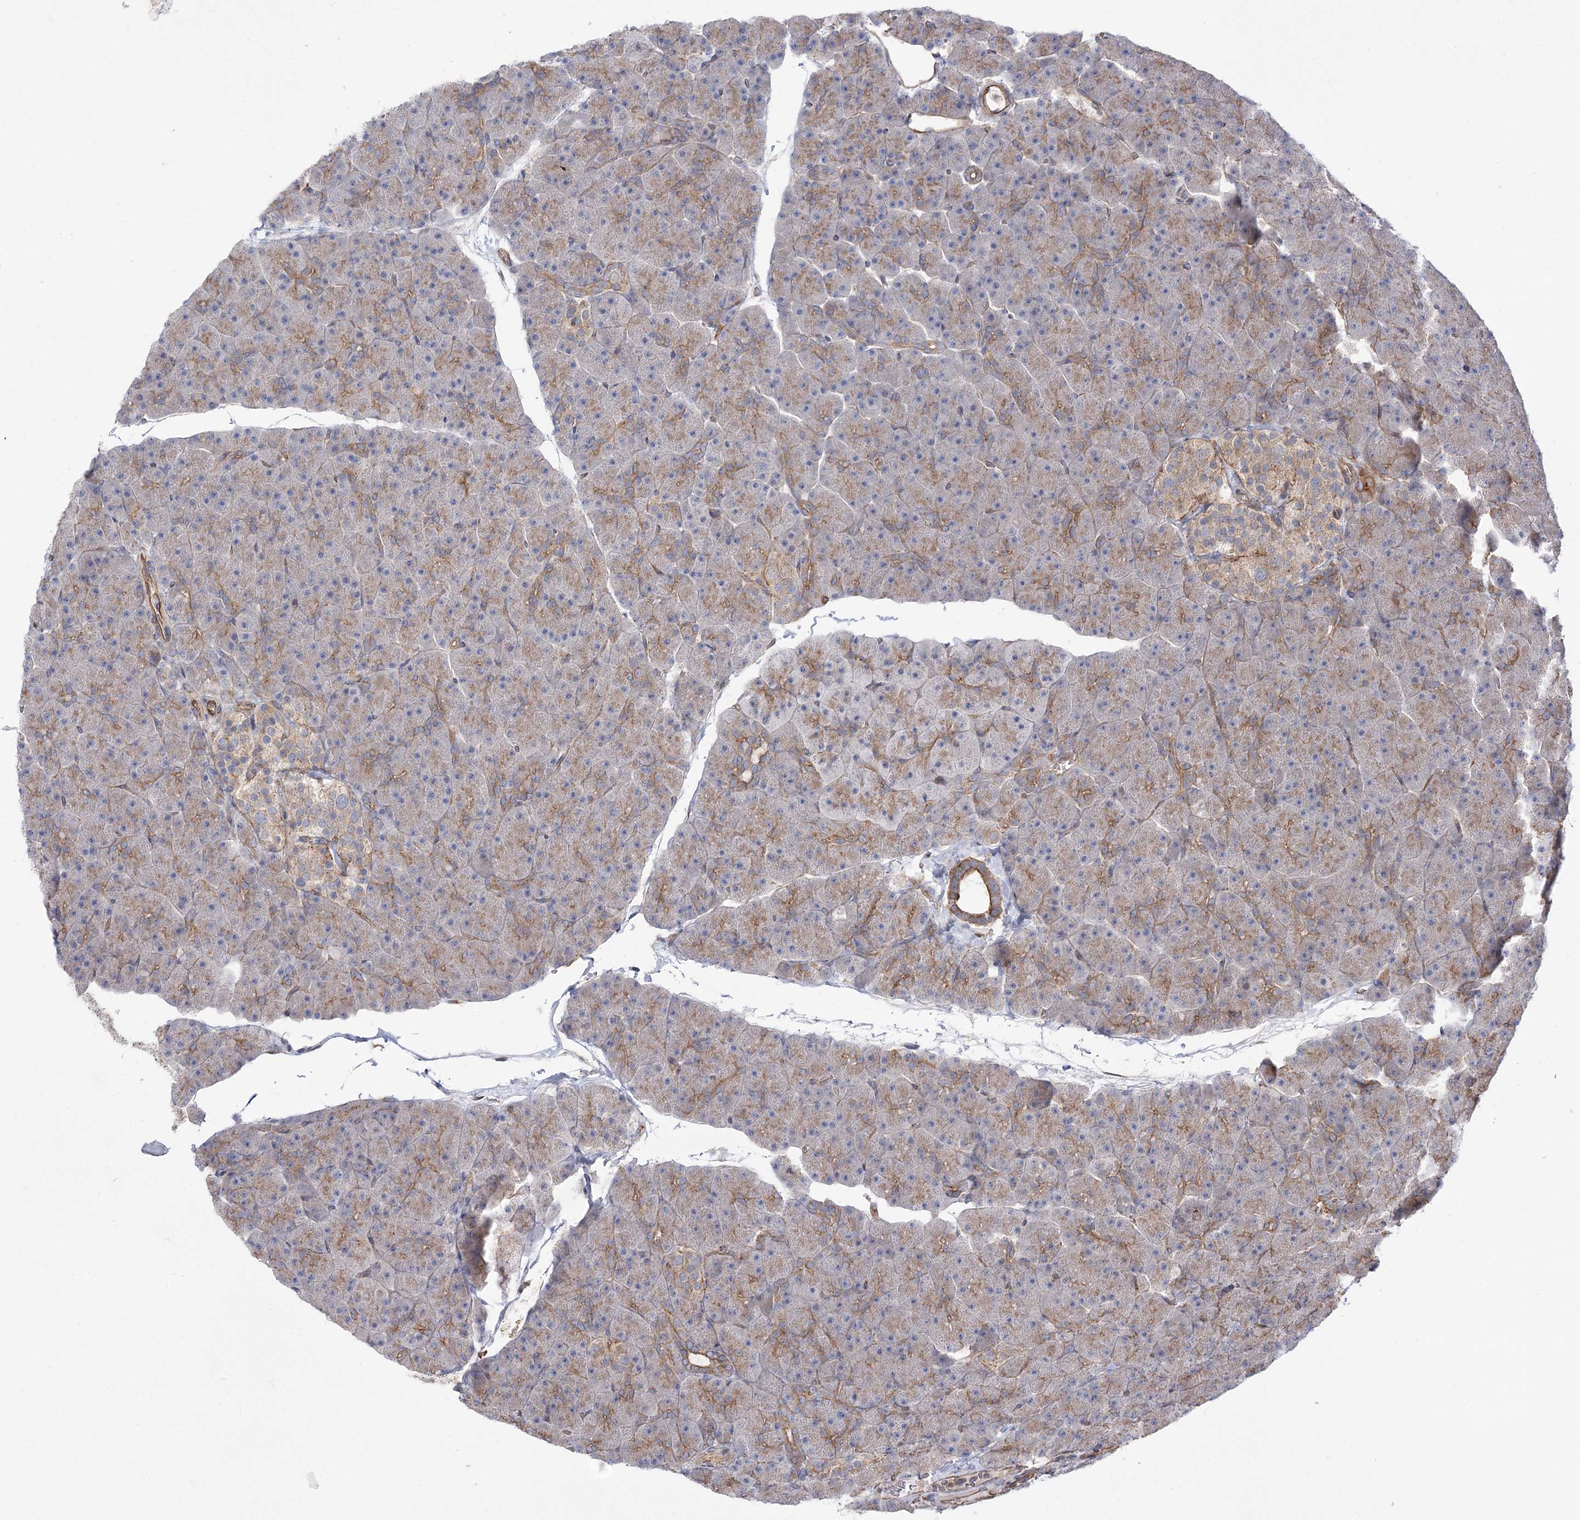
{"staining": {"intensity": "moderate", "quantity": "25%-75%", "location": "cytoplasmic/membranous"}, "tissue": "pancreas", "cell_type": "Exocrine glandular cells", "image_type": "normal", "snomed": [{"axis": "morphology", "description": "Normal tissue, NOS"}, {"axis": "topography", "description": "Pancreas"}], "caption": "IHC staining of normal pancreas, which reveals medium levels of moderate cytoplasmic/membranous positivity in about 25%-75% of exocrine glandular cells indicating moderate cytoplasmic/membranous protein staining. The staining was performed using DAB (3,3'-diaminobenzidine) (brown) for protein detection and nuclei were counterstained in hematoxylin (blue).", "gene": "SH3BP5L", "patient": {"sex": "male", "age": 36}}